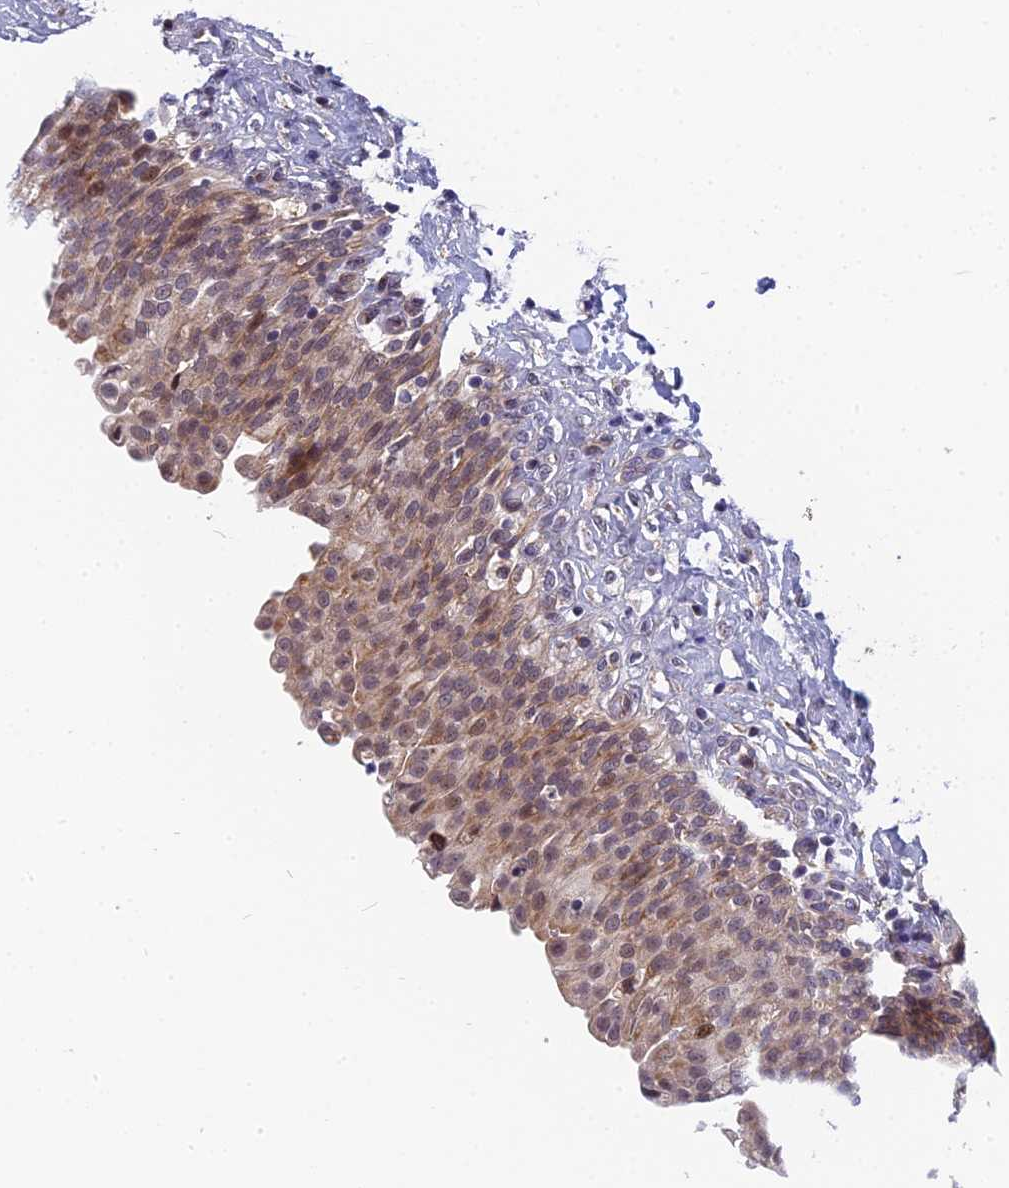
{"staining": {"intensity": "moderate", "quantity": "<25%", "location": "cytoplasmic/membranous"}, "tissue": "urinary bladder", "cell_type": "Urothelial cells", "image_type": "normal", "snomed": [{"axis": "morphology", "description": "Urothelial carcinoma, High grade"}, {"axis": "topography", "description": "Urinary bladder"}], "caption": "Immunohistochemistry (IHC) of benign human urinary bladder displays low levels of moderate cytoplasmic/membranous positivity in about <25% of urothelial cells. Nuclei are stained in blue.", "gene": "CMC1", "patient": {"sex": "male", "age": 46}}